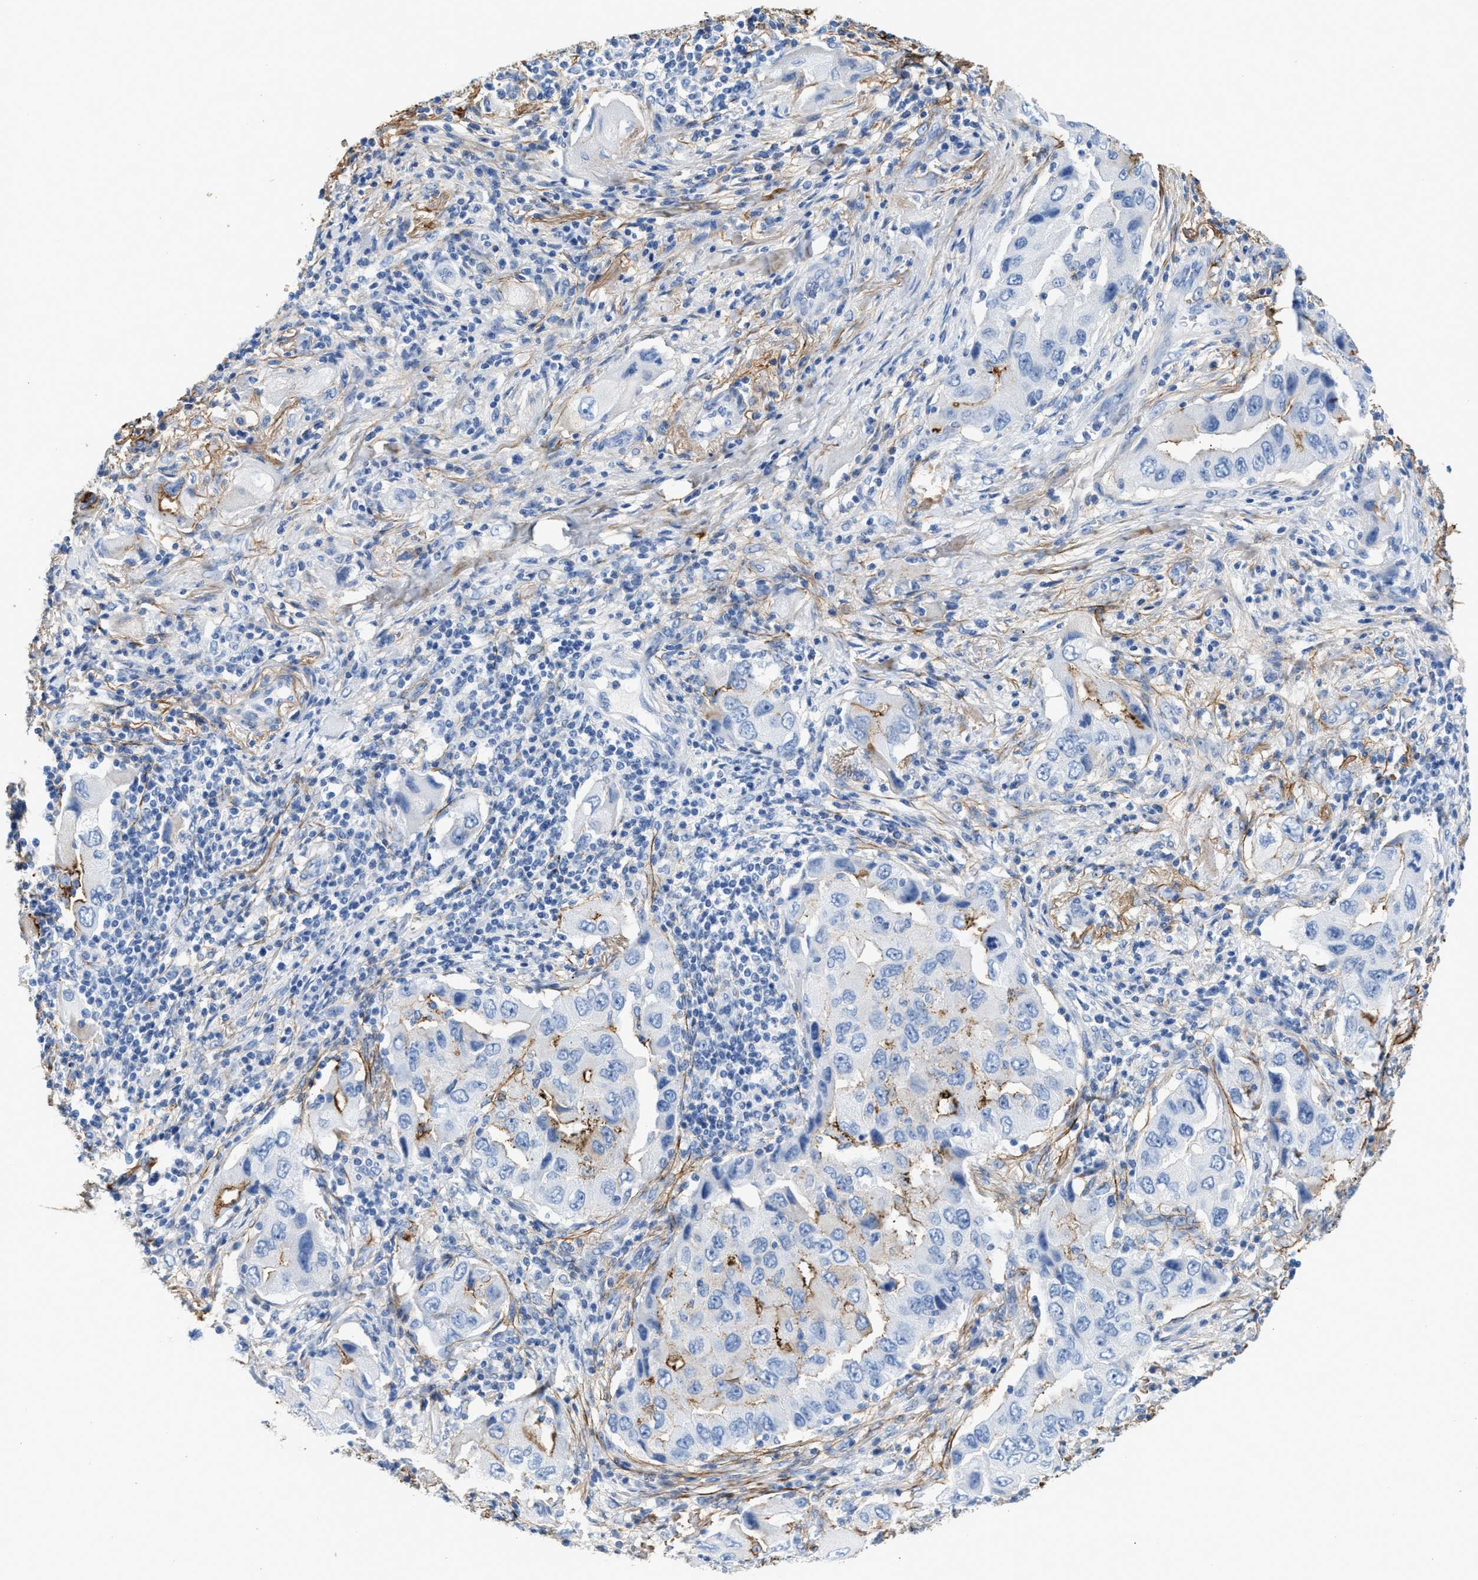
{"staining": {"intensity": "negative", "quantity": "none", "location": "none"}, "tissue": "lung cancer", "cell_type": "Tumor cells", "image_type": "cancer", "snomed": [{"axis": "morphology", "description": "Adenocarcinoma, NOS"}, {"axis": "topography", "description": "Lung"}], "caption": "DAB immunohistochemical staining of lung cancer (adenocarcinoma) demonstrates no significant positivity in tumor cells. (Stains: DAB (3,3'-diaminobenzidine) immunohistochemistry with hematoxylin counter stain, Microscopy: brightfield microscopy at high magnification).", "gene": "TNR", "patient": {"sex": "female", "age": 65}}